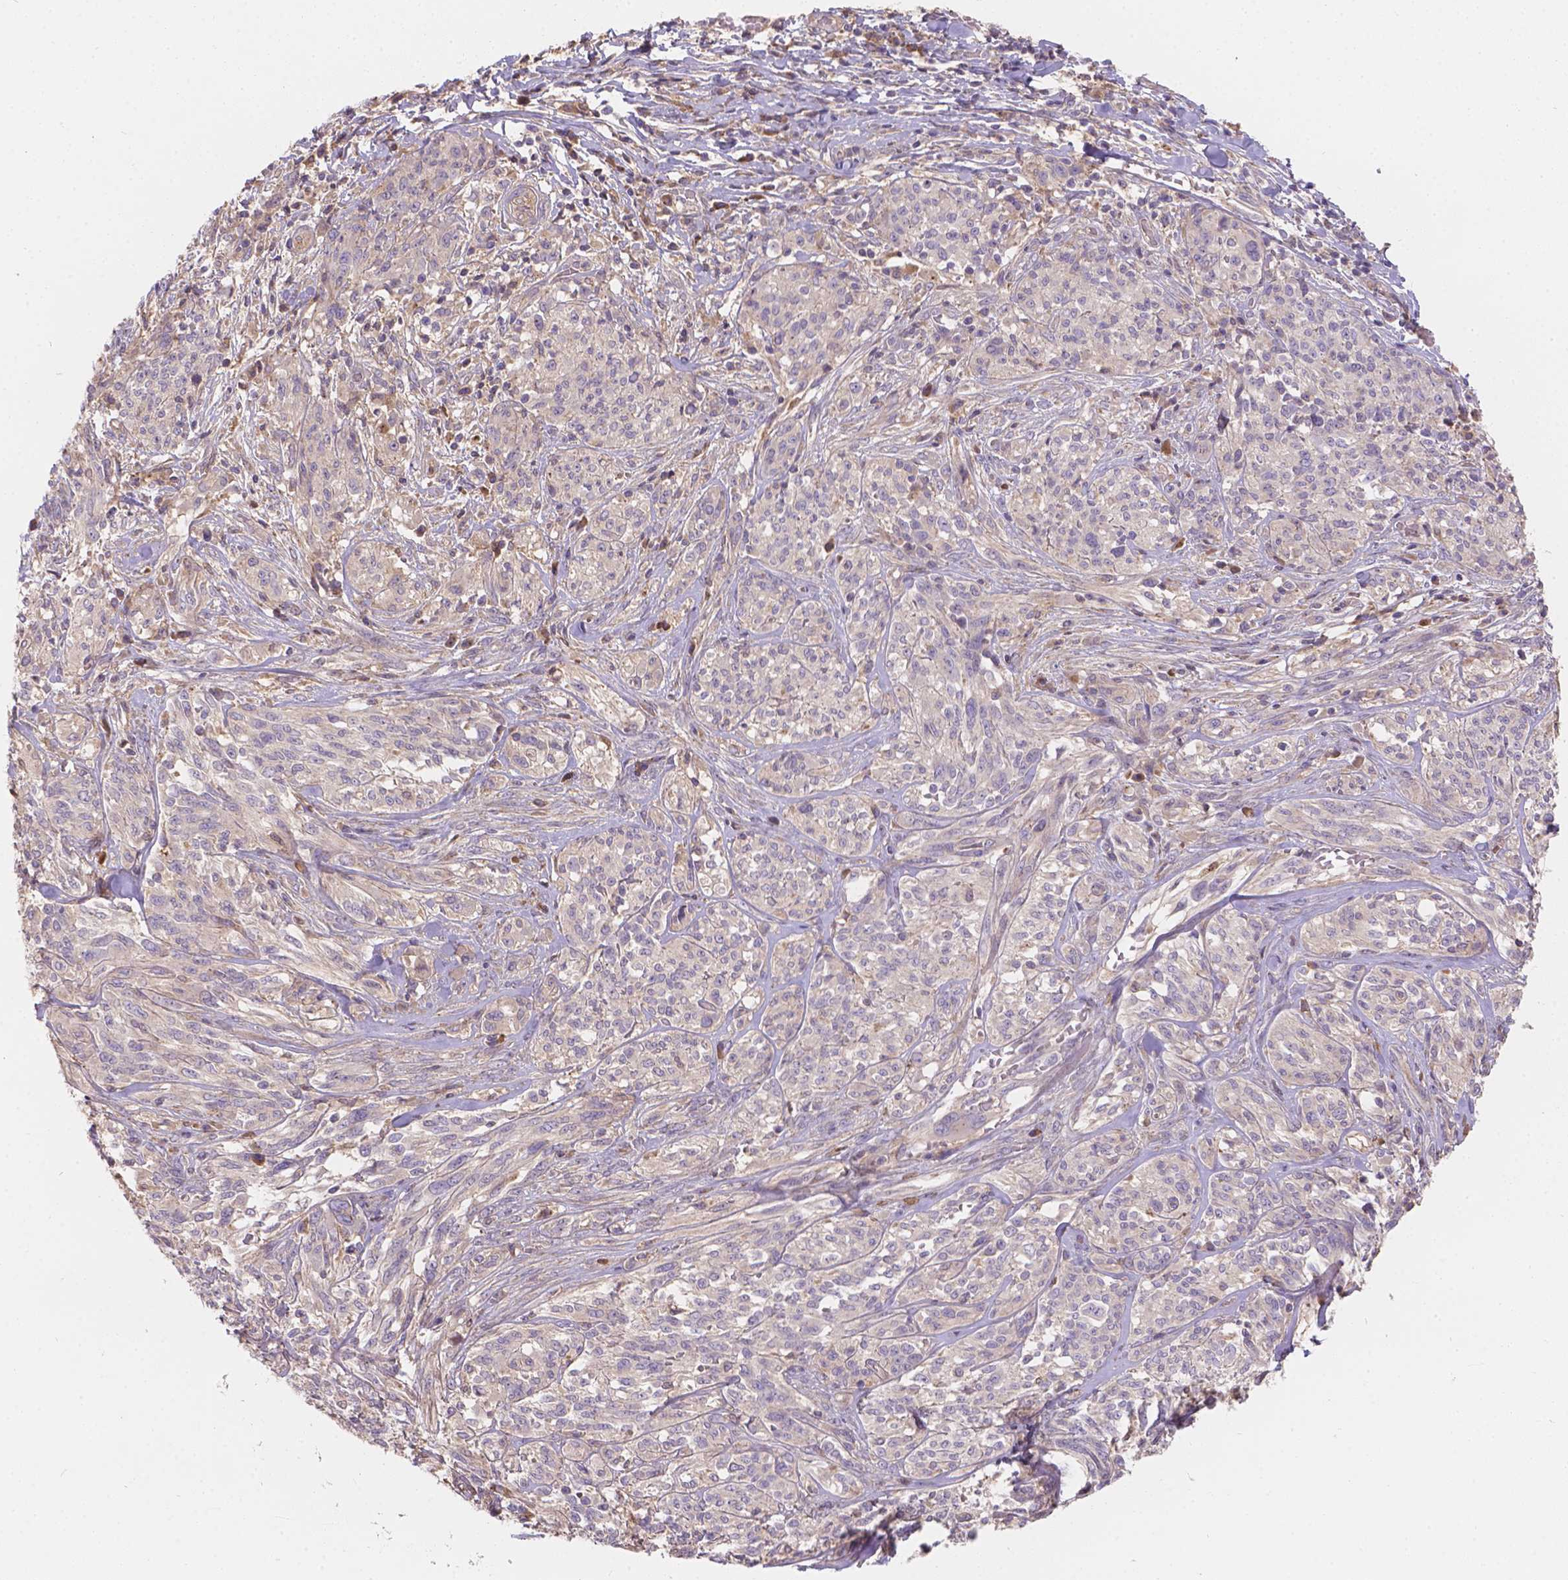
{"staining": {"intensity": "negative", "quantity": "none", "location": "none"}, "tissue": "melanoma", "cell_type": "Tumor cells", "image_type": "cancer", "snomed": [{"axis": "morphology", "description": "Malignant melanoma, NOS"}, {"axis": "topography", "description": "Skin"}], "caption": "High magnification brightfield microscopy of malignant melanoma stained with DAB (3,3'-diaminobenzidine) (brown) and counterstained with hematoxylin (blue): tumor cells show no significant expression.", "gene": "CDK10", "patient": {"sex": "female", "age": 91}}